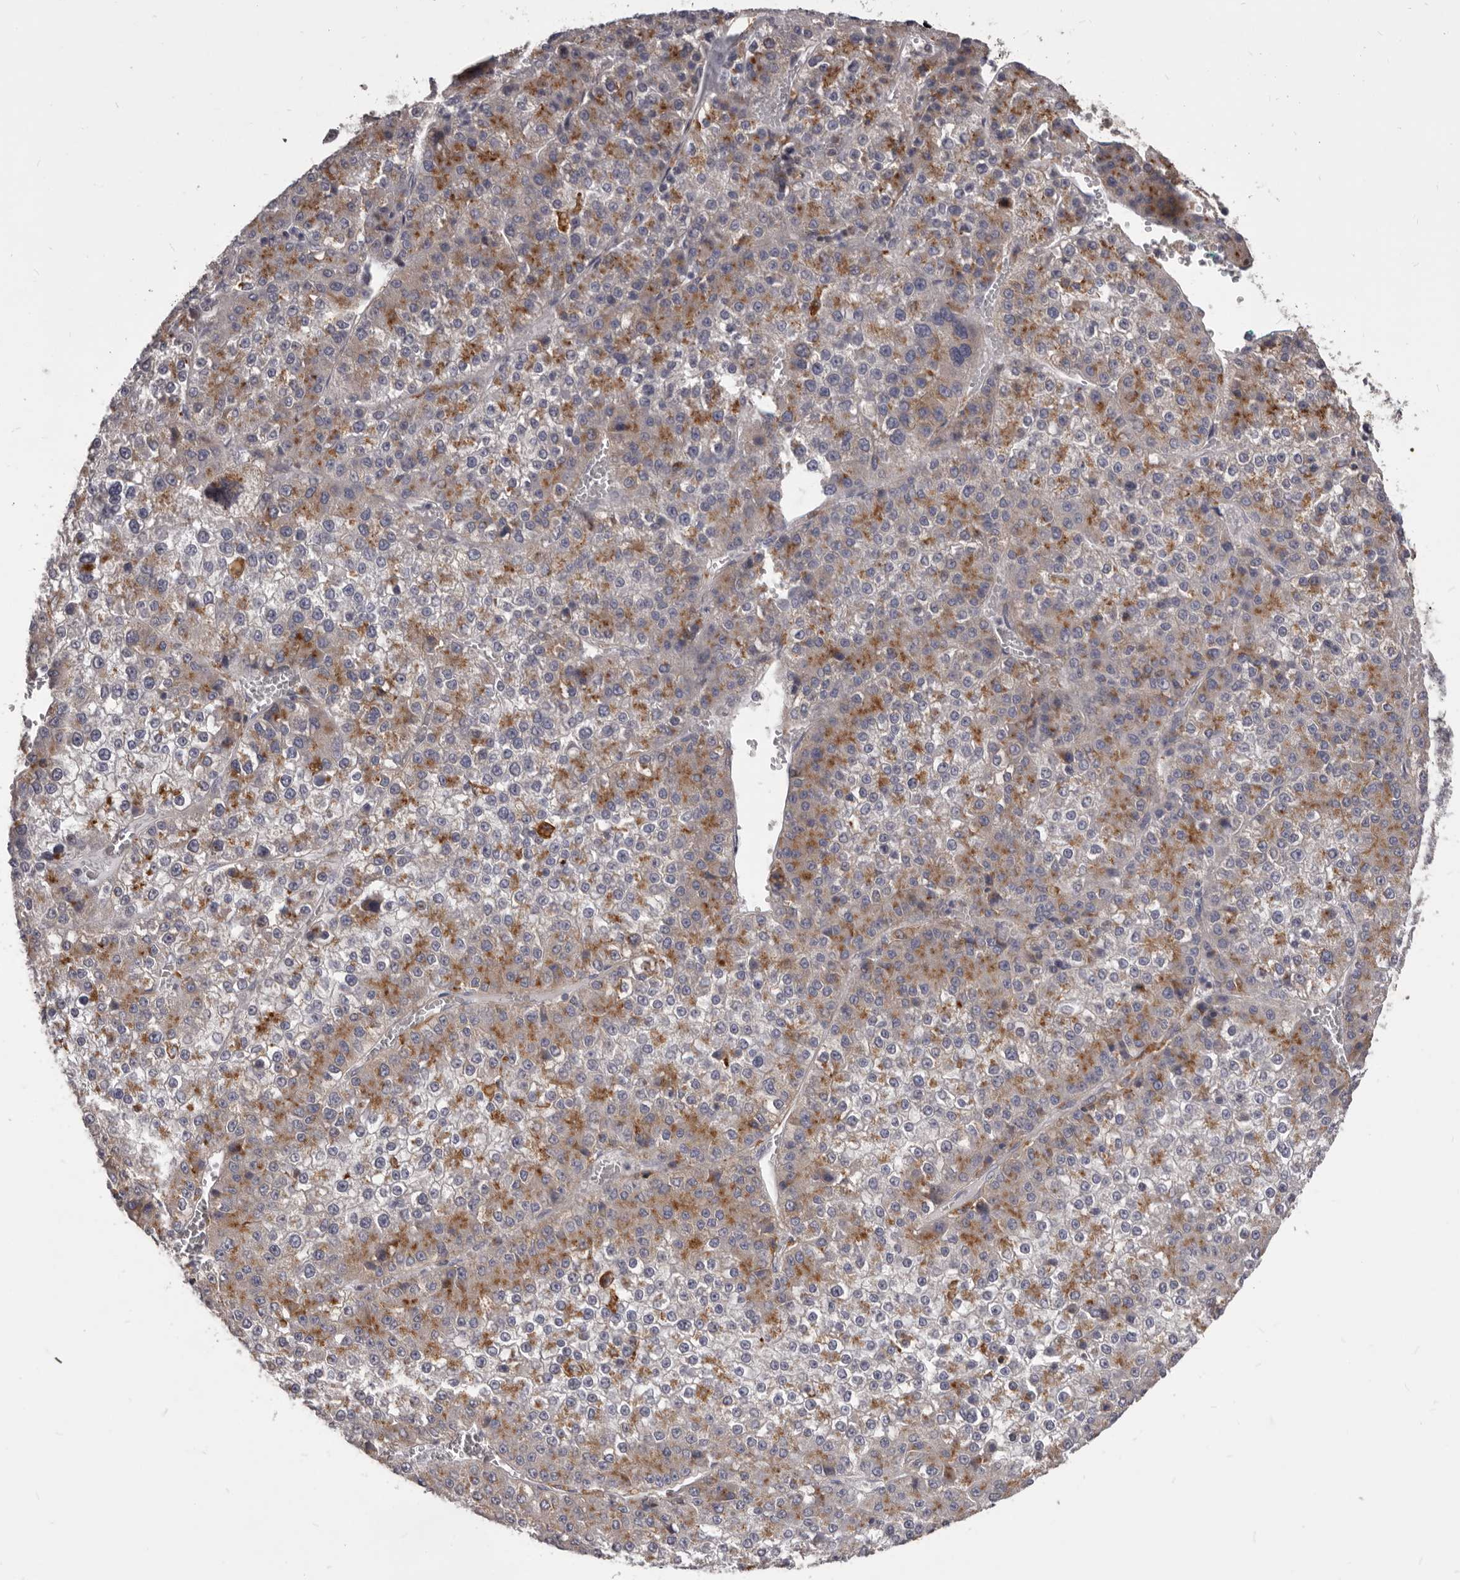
{"staining": {"intensity": "moderate", "quantity": ">75%", "location": "cytoplasmic/membranous"}, "tissue": "liver cancer", "cell_type": "Tumor cells", "image_type": "cancer", "snomed": [{"axis": "morphology", "description": "Carcinoma, Hepatocellular, NOS"}, {"axis": "topography", "description": "Liver"}], "caption": "Human hepatocellular carcinoma (liver) stained with a brown dye demonstrates moderate cytoplasmic/membranous positive expression in approximately >75% of tumor cells.", "gene": "PI4K2A", "patient": {"sex": "female", "age": 73}}